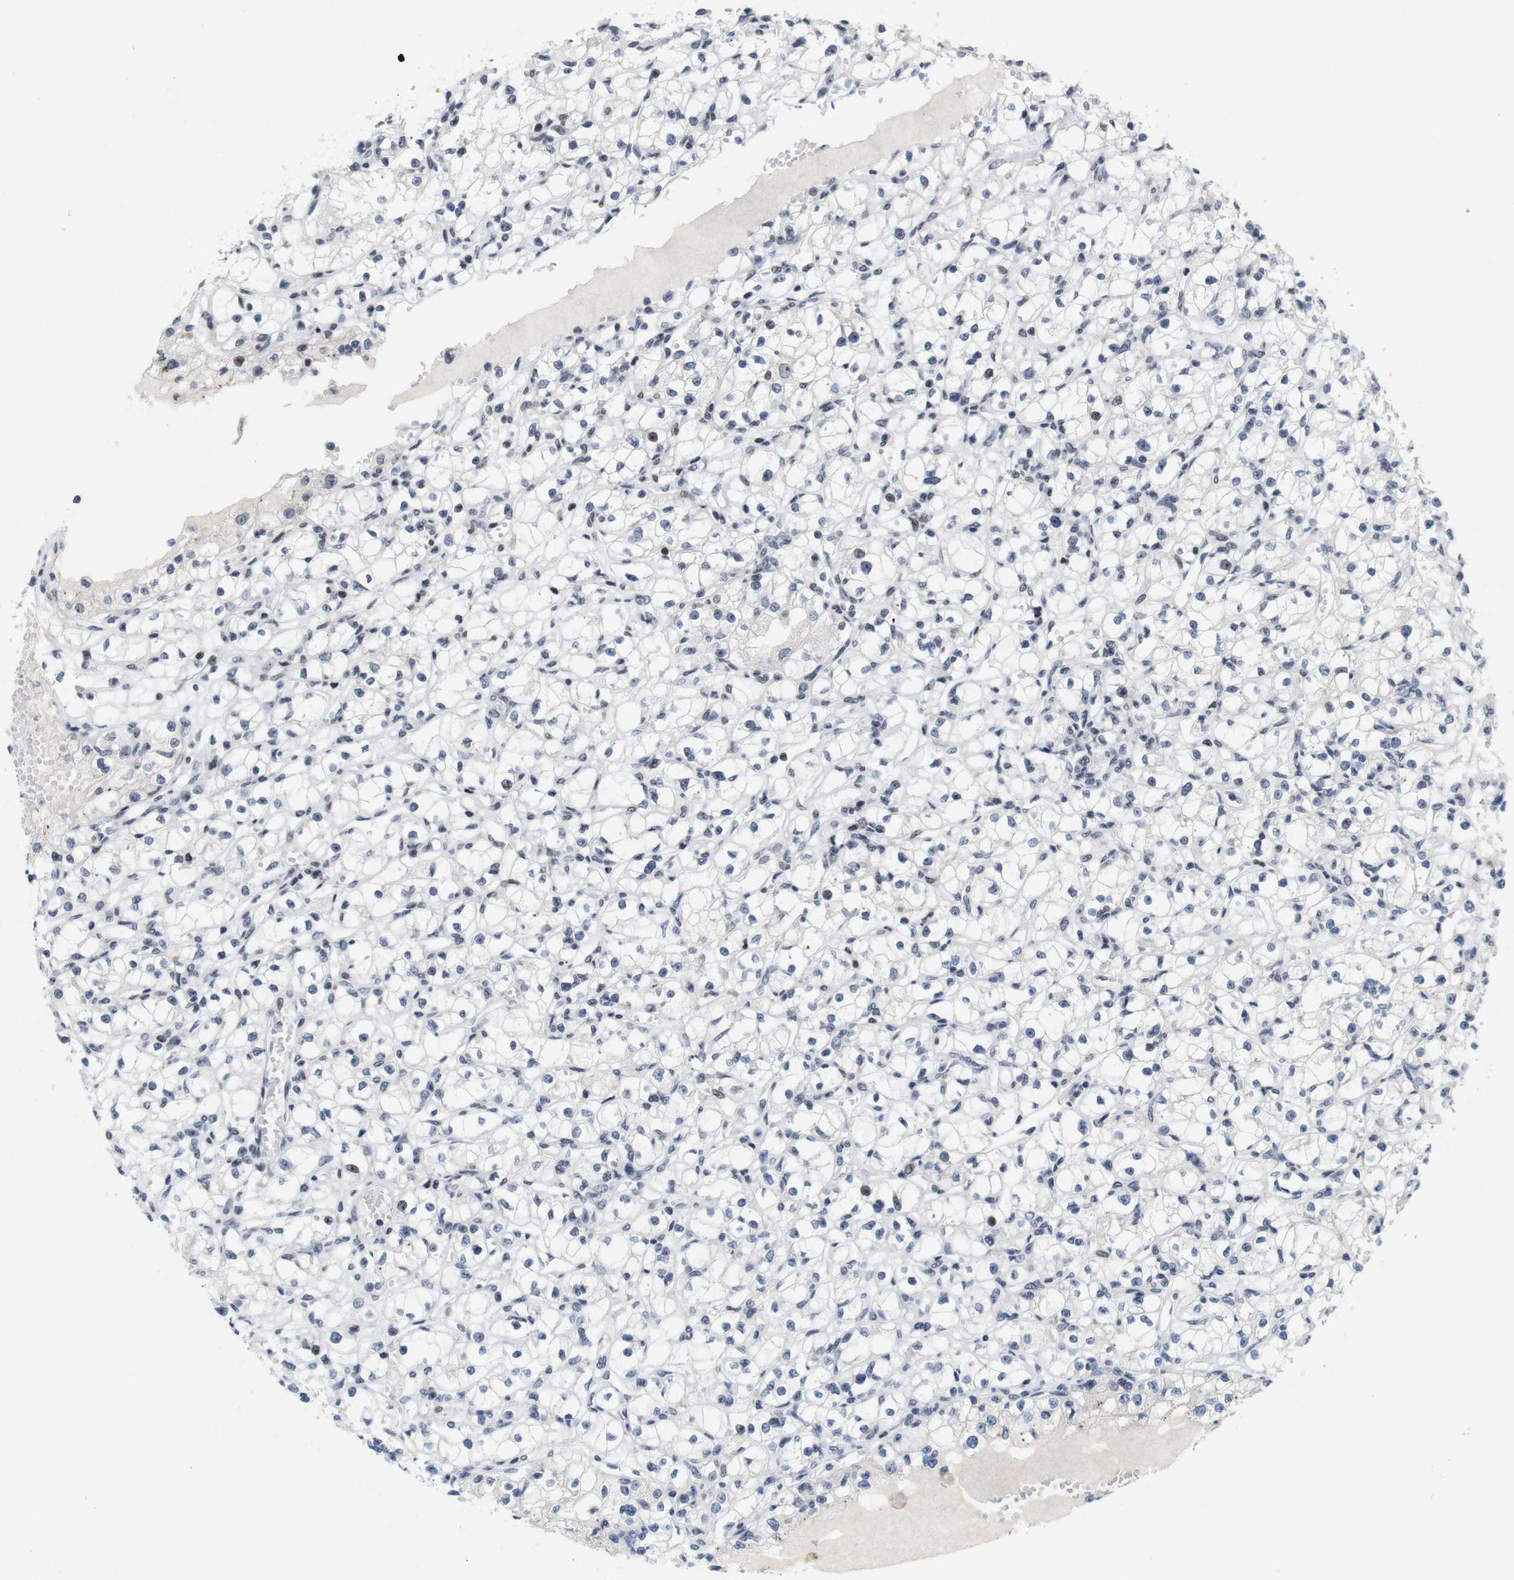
{"staining": {"intensity": "moderate", "quantity": "<25%", "location": "cytoplasmic/membranous"}, "tissue": "renal cancer", "cell_type": "Tumor cells", "image_type": "cancer", "snomed": [{"axis": "morphology", "description": "Adenocarcinoma, NOS"}, {"axis": "topography", "description": "Kidney"}], "caption": "The image exhibits a brown stain indicating the presence of a protein in the cytoplasmic/membranous of tumor cells in renal cancer (adenocarcinoma).", "gene": "MAGEH1", "patient": {"sex": "male", "age": 56}}